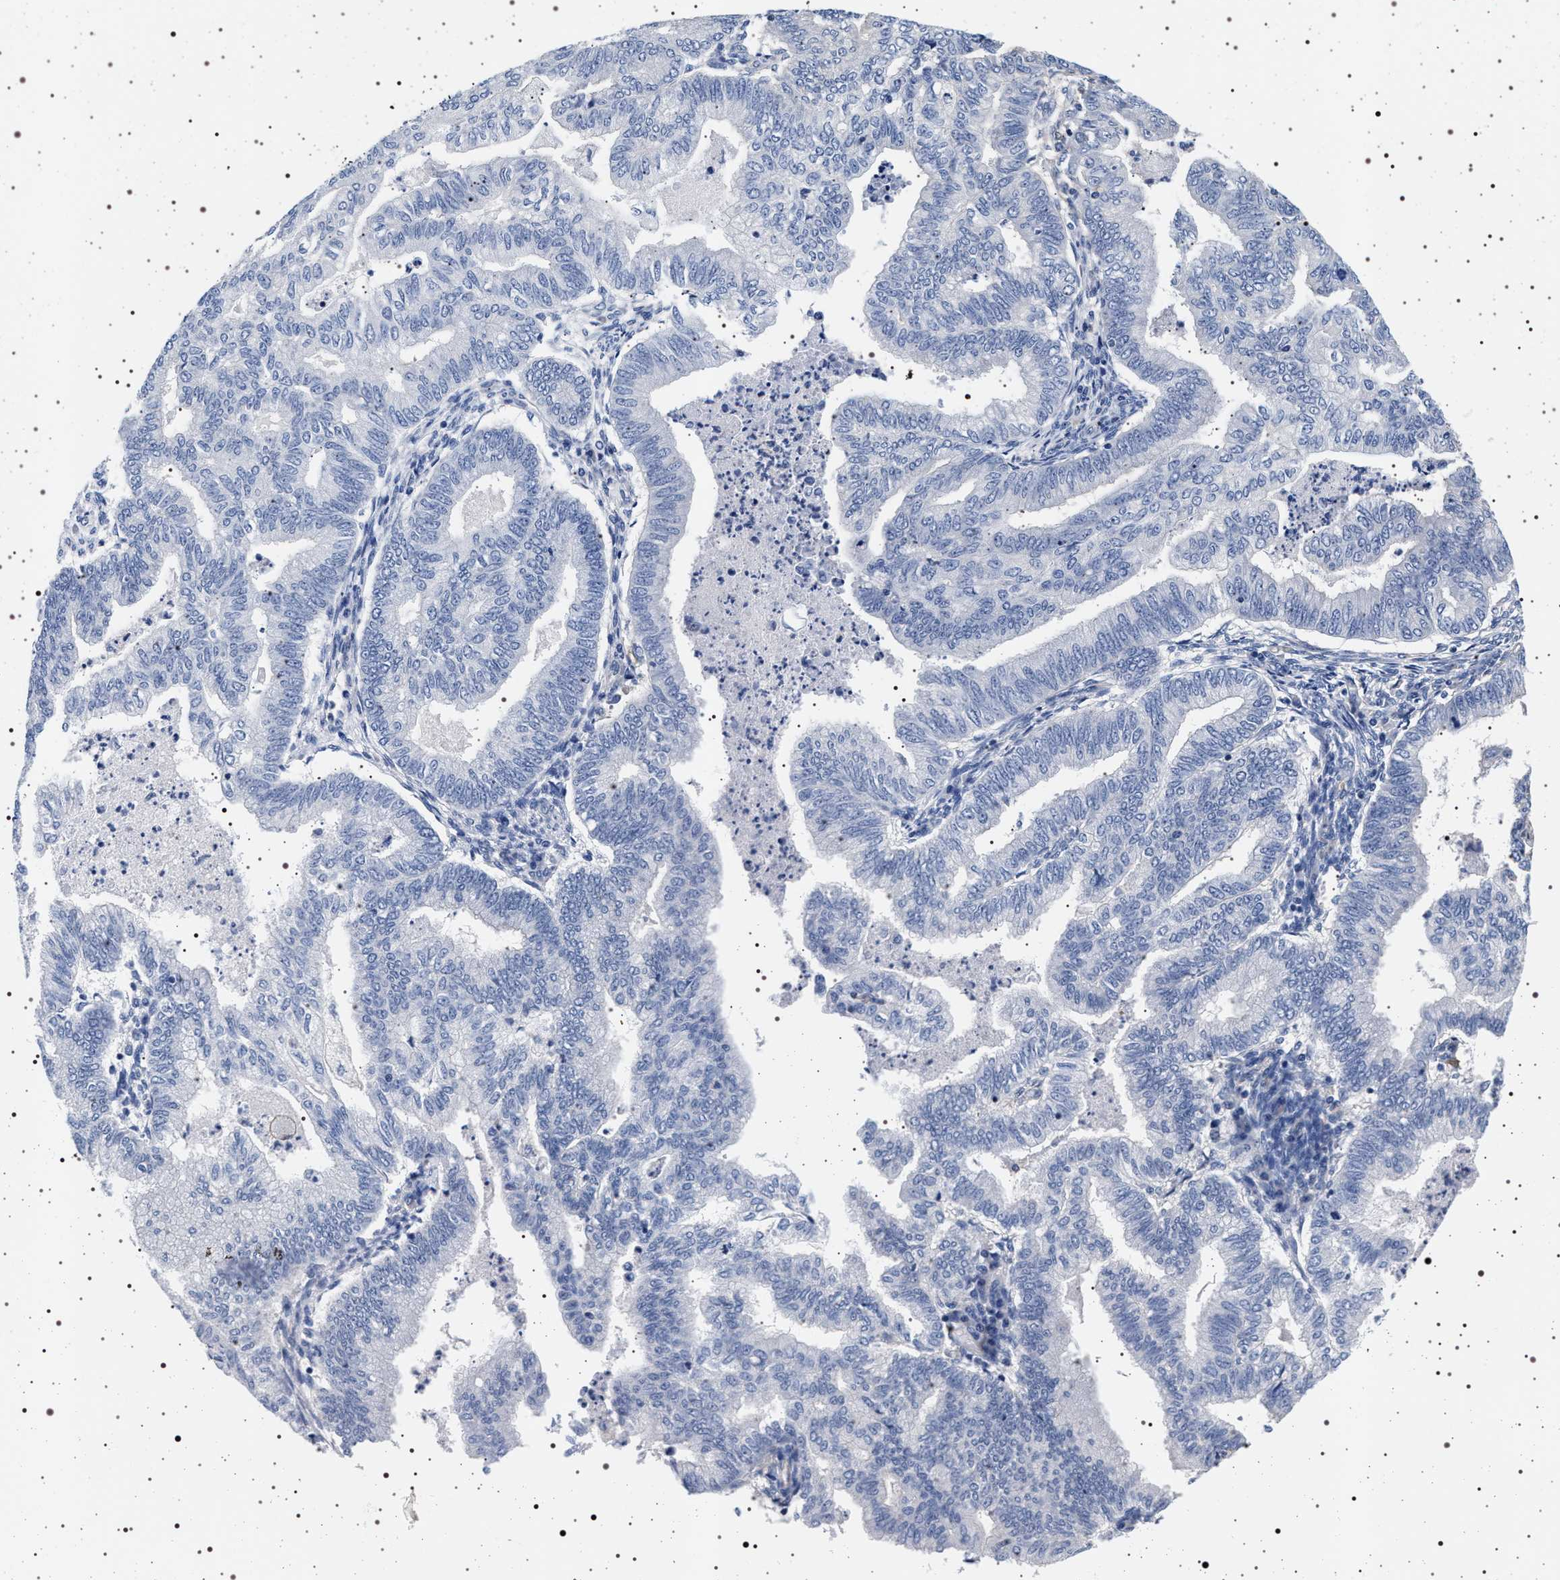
{"staining": {"intensity": "negative", "quantity": "none", "location": "none"}, "tissue": "endometrial cancer", "cell_type": "Tumor cells", "image_type": "cancer", "snomed": [{"axis": "morphology", "description": "Polyp, NOS"}, {"axis": "morphology", "description": "Adenocarcinoma, NOS"}, {"axis": "morphology", "description": "Adenoma, NOS"}, {"axis": "topography", "description": "Endometrium"}], "caption": "DAB immunohistochemical staining of human endometrial cancer (adenoma) displays no significant expression in tumor cells. (Immunohistochemistry (ihc), brightfield microscopy, high magnification).", "gene": "HSD17B1", "patient": {"sex": "female", "age": 79}}